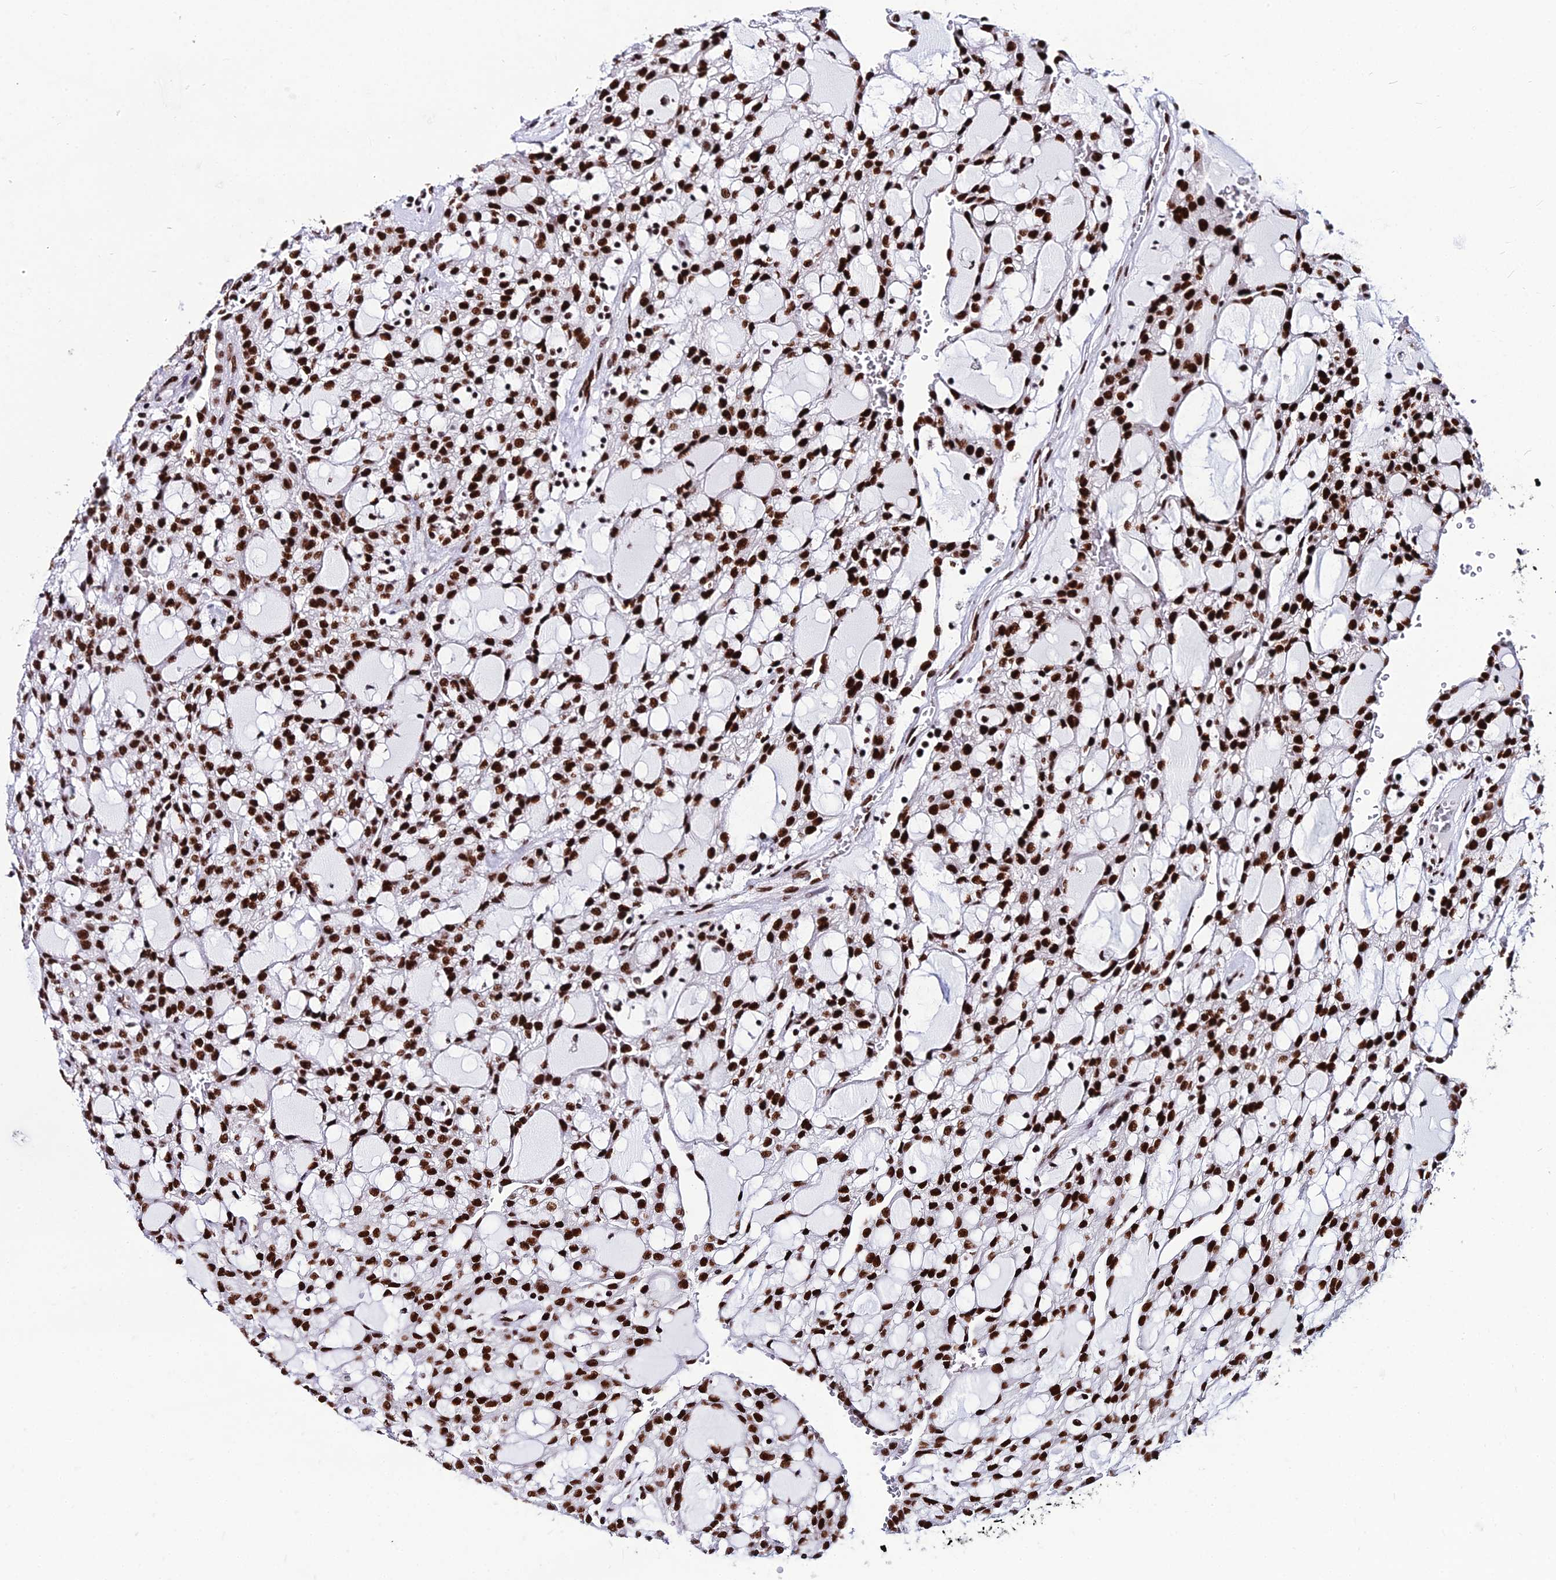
{"staining": {"intensity": "strong", "quantity": ">75%", "location": "nuclear"}, "tissue": "renal cancer", "cell_type": "Tumor cells", "image_type": "cancer", "snomed": [{"axis": "morphology", "description": "Adenocarcinoma, NOS"}, {"axis": "topography", "description": "Kidney"}], "caption": "Immunohistochemical staining of renal cancer (adenocarcinoma) exhibits high levels of strong nuclear expression in about >75% of tumor cells.", "gene": "HNRNPH1", "patient": {"sex": "male", "age": 63}}